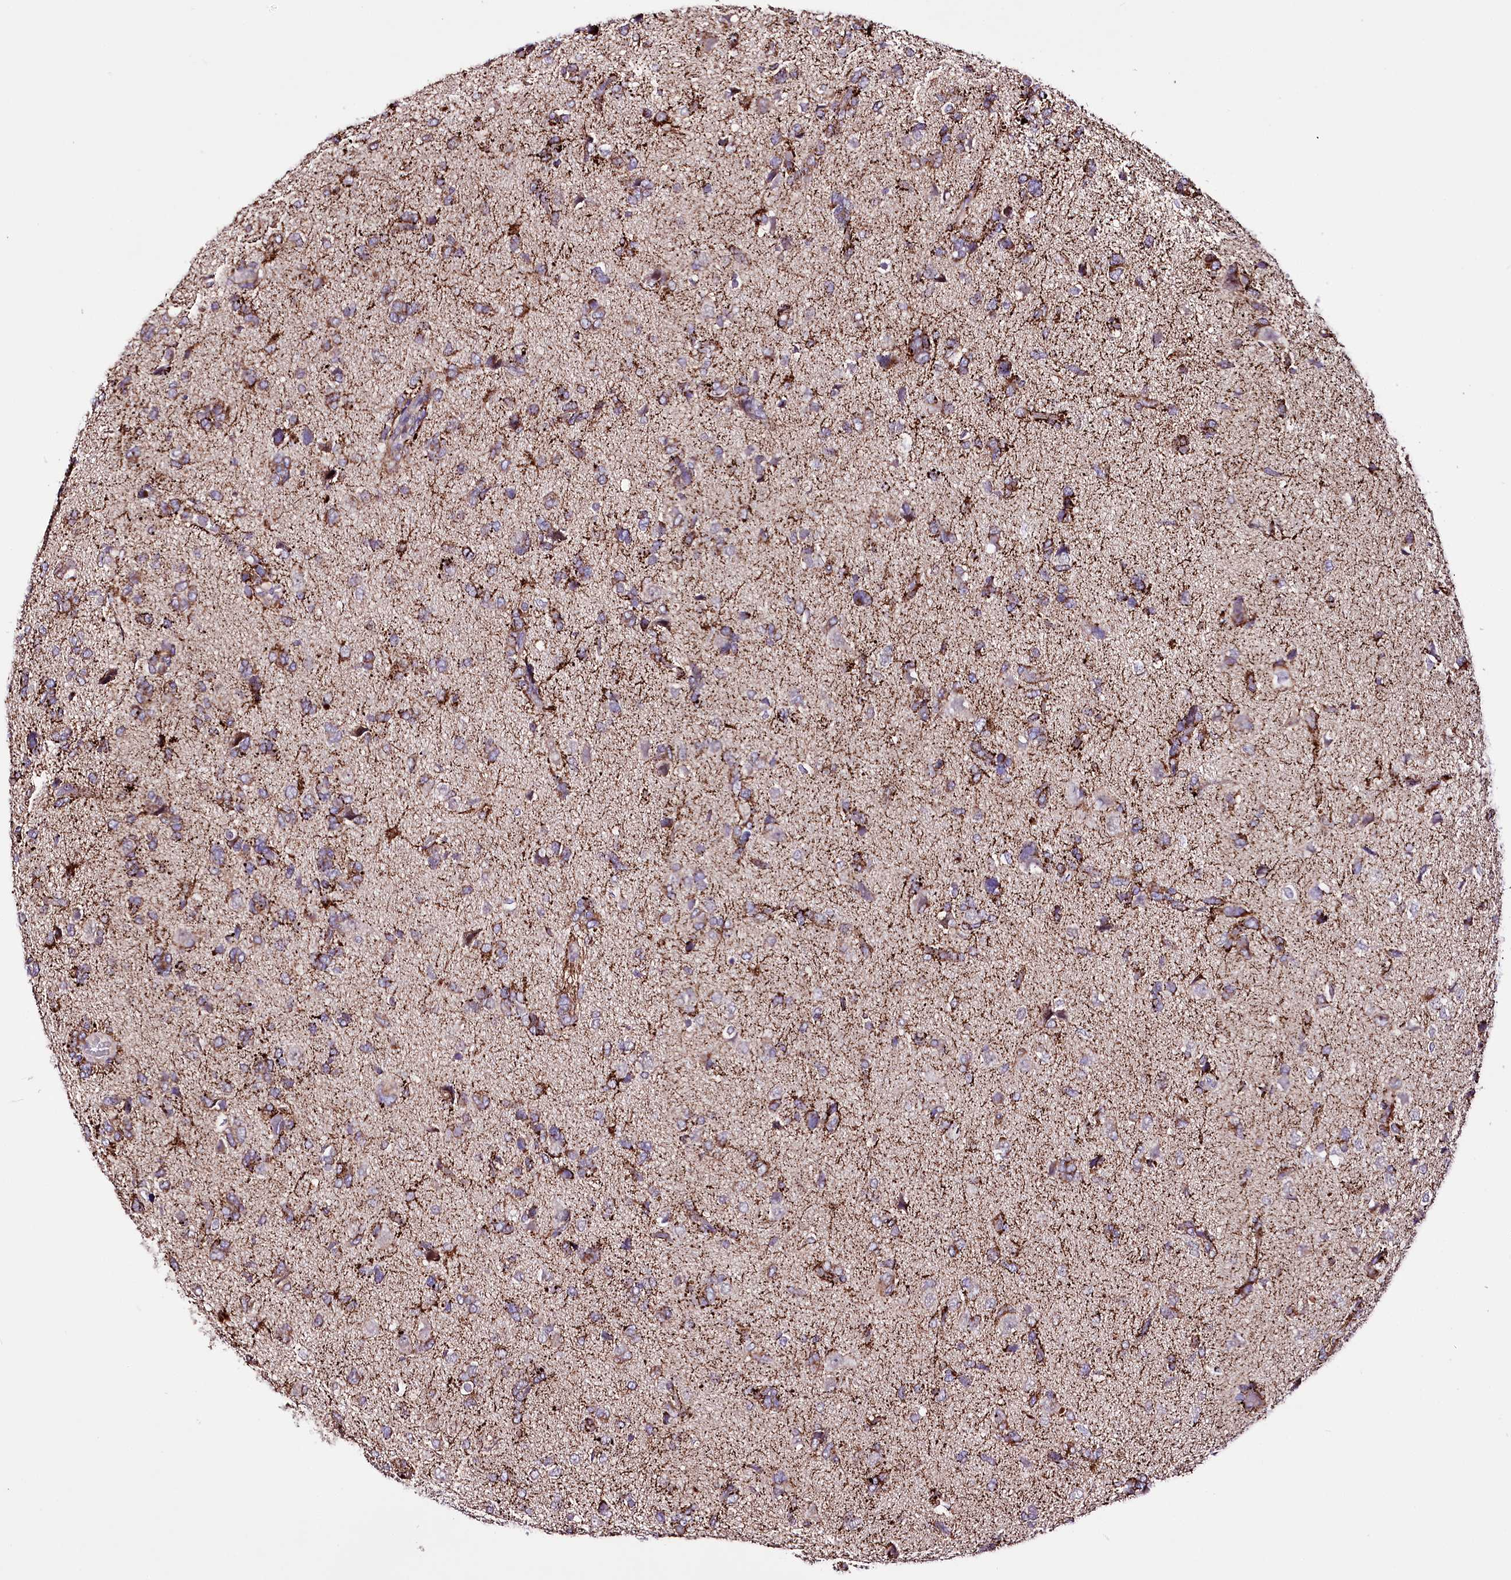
{"staining": {"intensity": "moderate", "quantity": ">75%", "location": "cytoplasmic/membranous"}, "tissue": "glioma", "cell_type": "Tumor cells", "image_type": "cancer", "snomed": [{"axis": "morphology", "description": "Glioma, malignant, High grade"}, {"axis": "topography", "description": "Brain"}], "caption": "A brown stain shows moderate cytoplasmic/membranous staining of a protein in malignant glioma (high-grade) tumor cells.", "gene": "ATE1", "patient": {"sex": "female", "age": 59}}